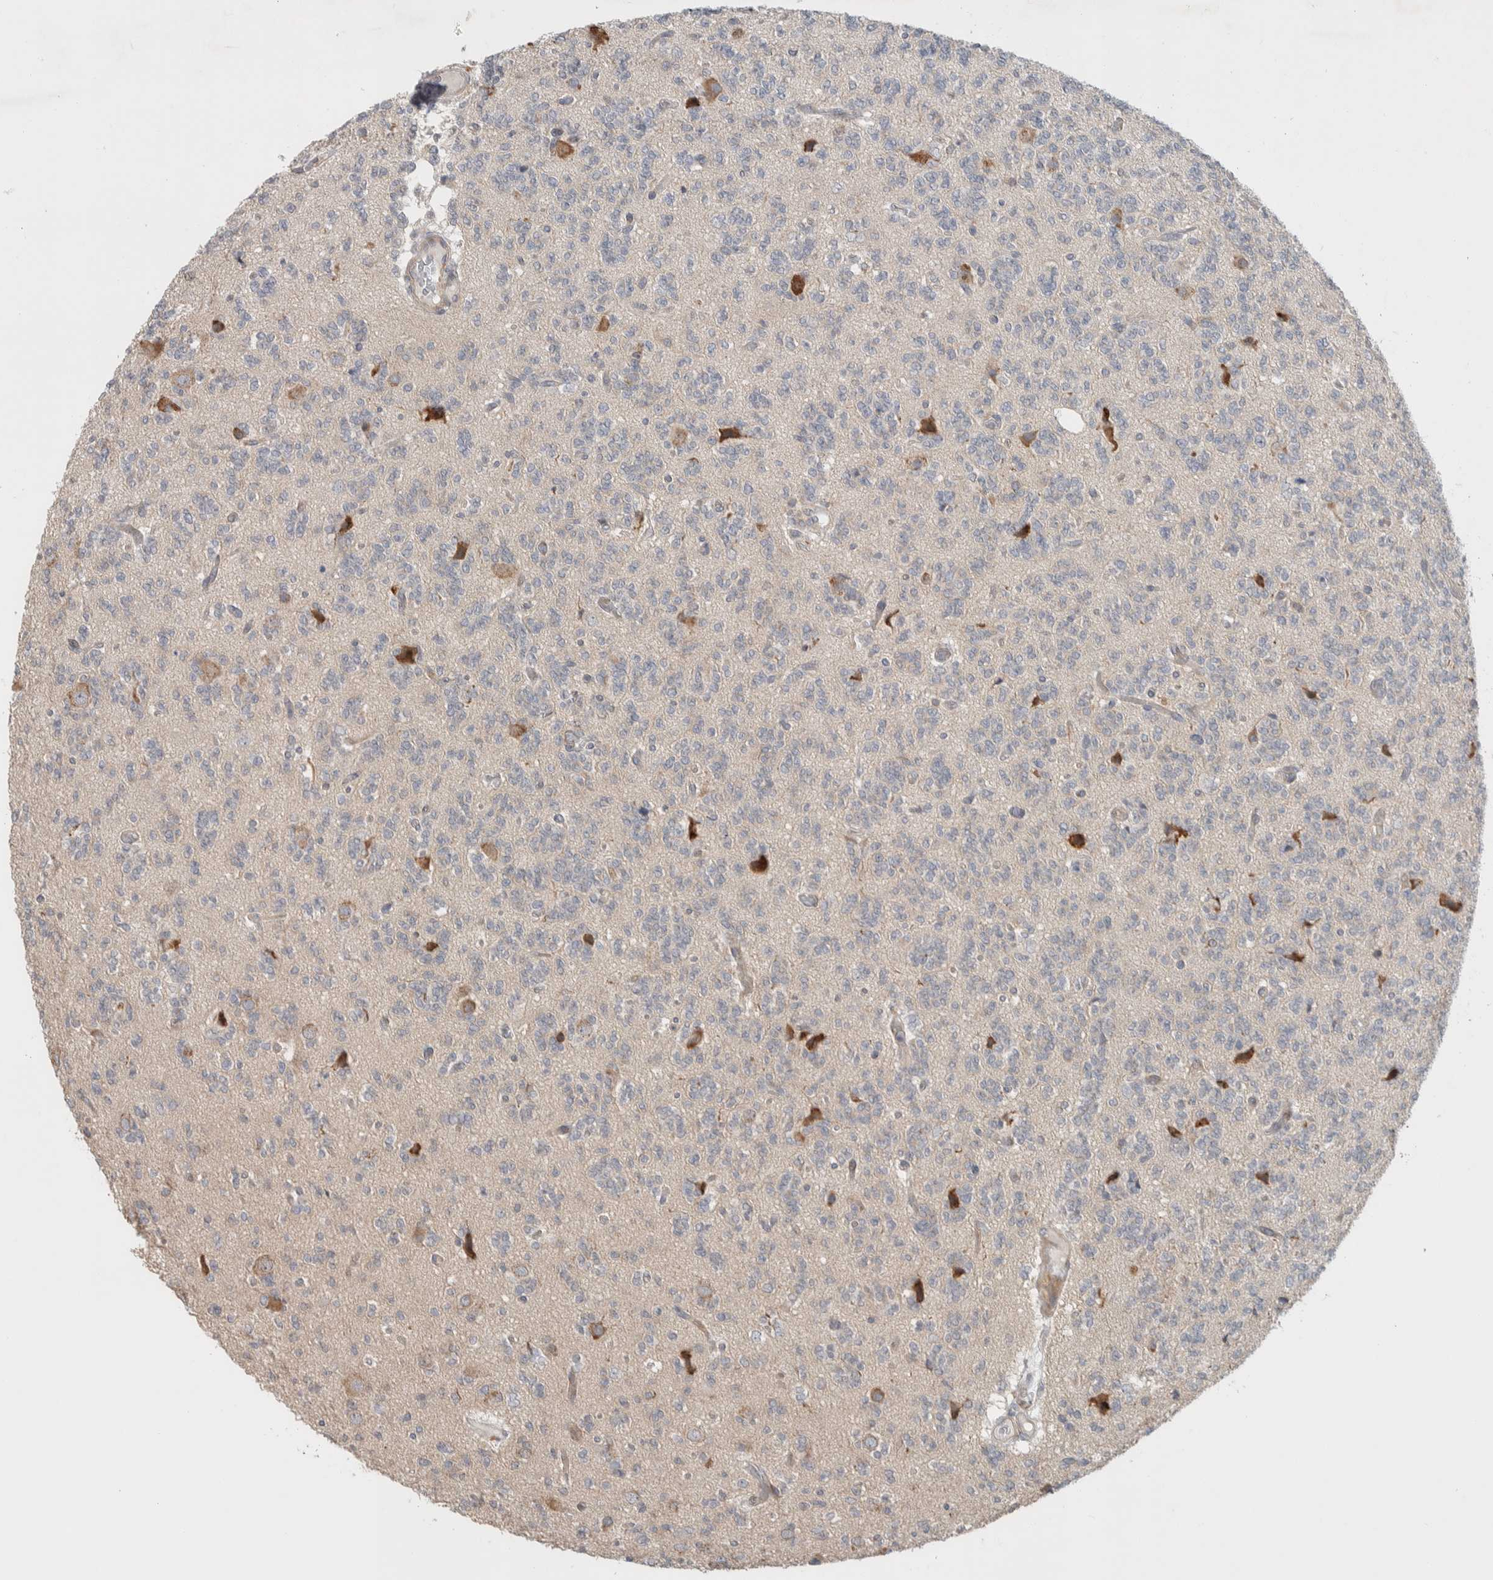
{"staining": {"intensity": "negative", "quantity": "none", "location": "none"}, "tissue": "glioma", "cell_type": "Tumor cells", "image_type": "cancer", "snomed": [{"axis": "morphology", "description": "Glioma, malignant, Low grade"}, {"axis": "topography", "description": "Brain"}], "caption": "Human glioma stained for a protein using immunohistochemistry exhibits no positivity in tumor cells.", "gene": "ADCY8", "patient": {"sex": "male", "age": 38}}